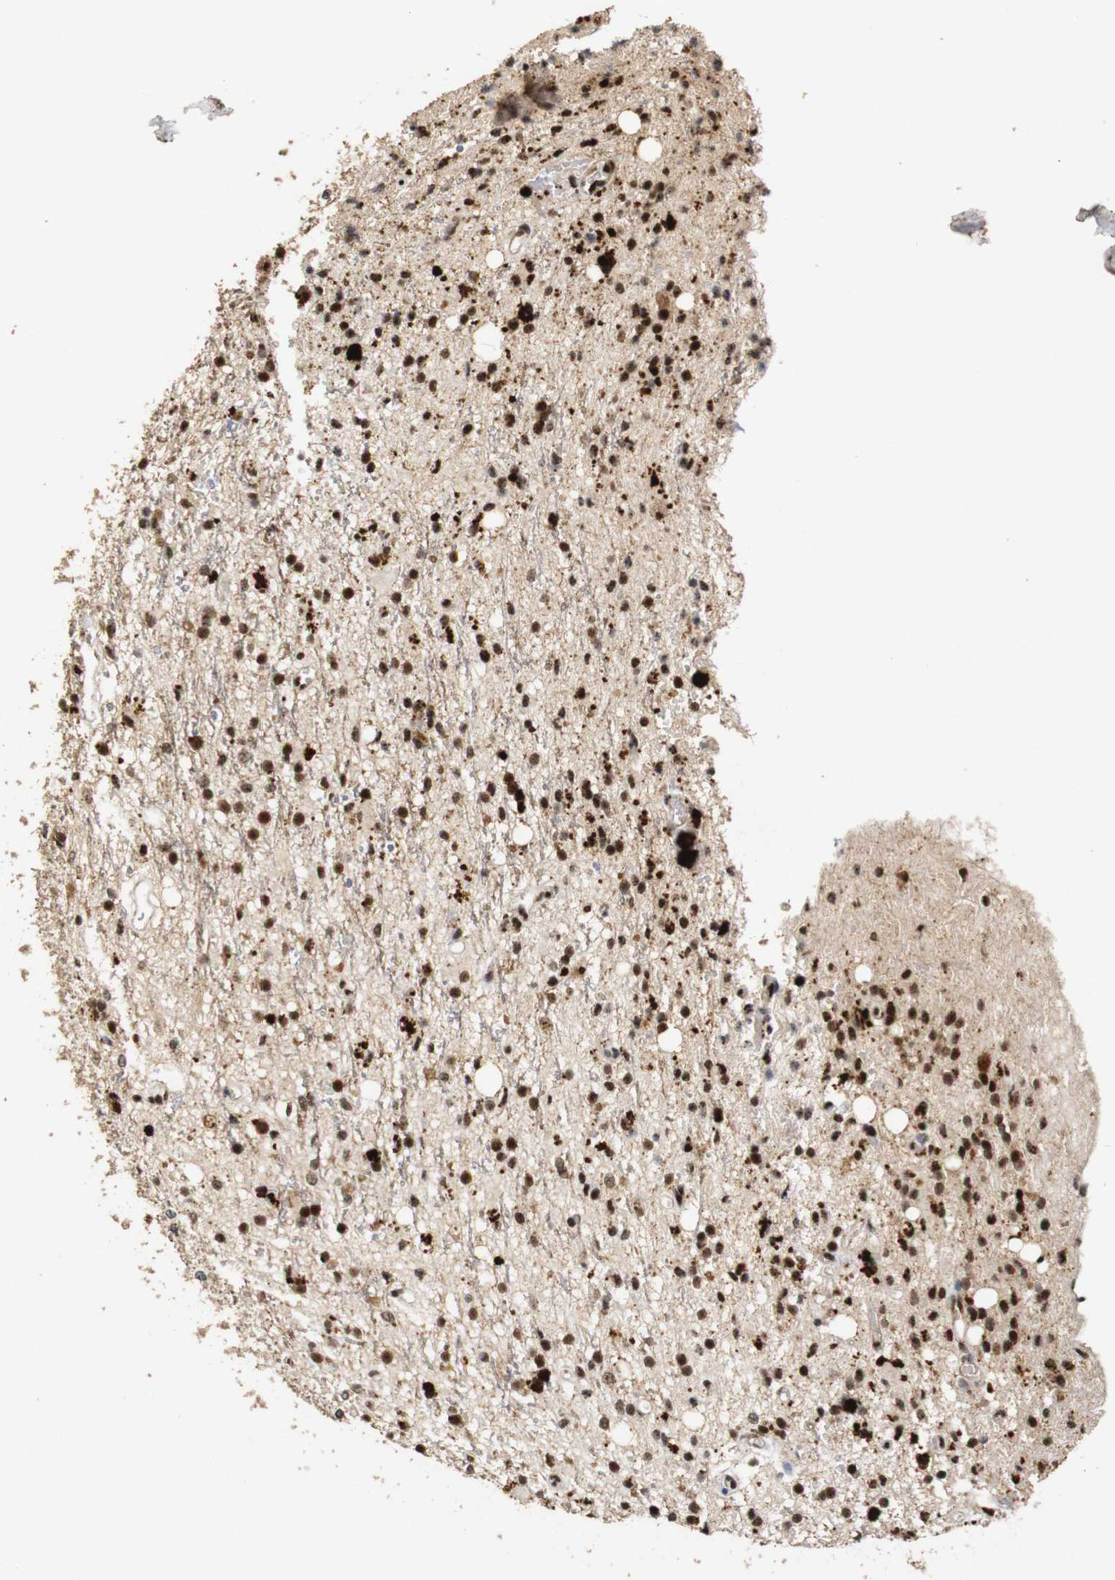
{"staining": {"intensity": "moderate", "quantity": ">75%", "location": "nuclear"}, "tissue": "glioma", "cell_type": "Tumor cells", "image_type": "cancer", "snomed": [{"axis": "morphology", "description": "Glioma, malignant, High grade"}, {"axis": "topography", "description": "Brain"}], "caption": "Tumor cells demonstrate medium levels of moderate nuclear staining in approximately >75% of cells in human glioma. The staining was performed using DAB (3,3'-diaminobenzidine) to visualize the protein expression in brown, while the nuclei were stained in blue with hematoxylin (Magnification: 20x).", "gene": "PYM1", "patient": {"sex": "male", "age": 47}}